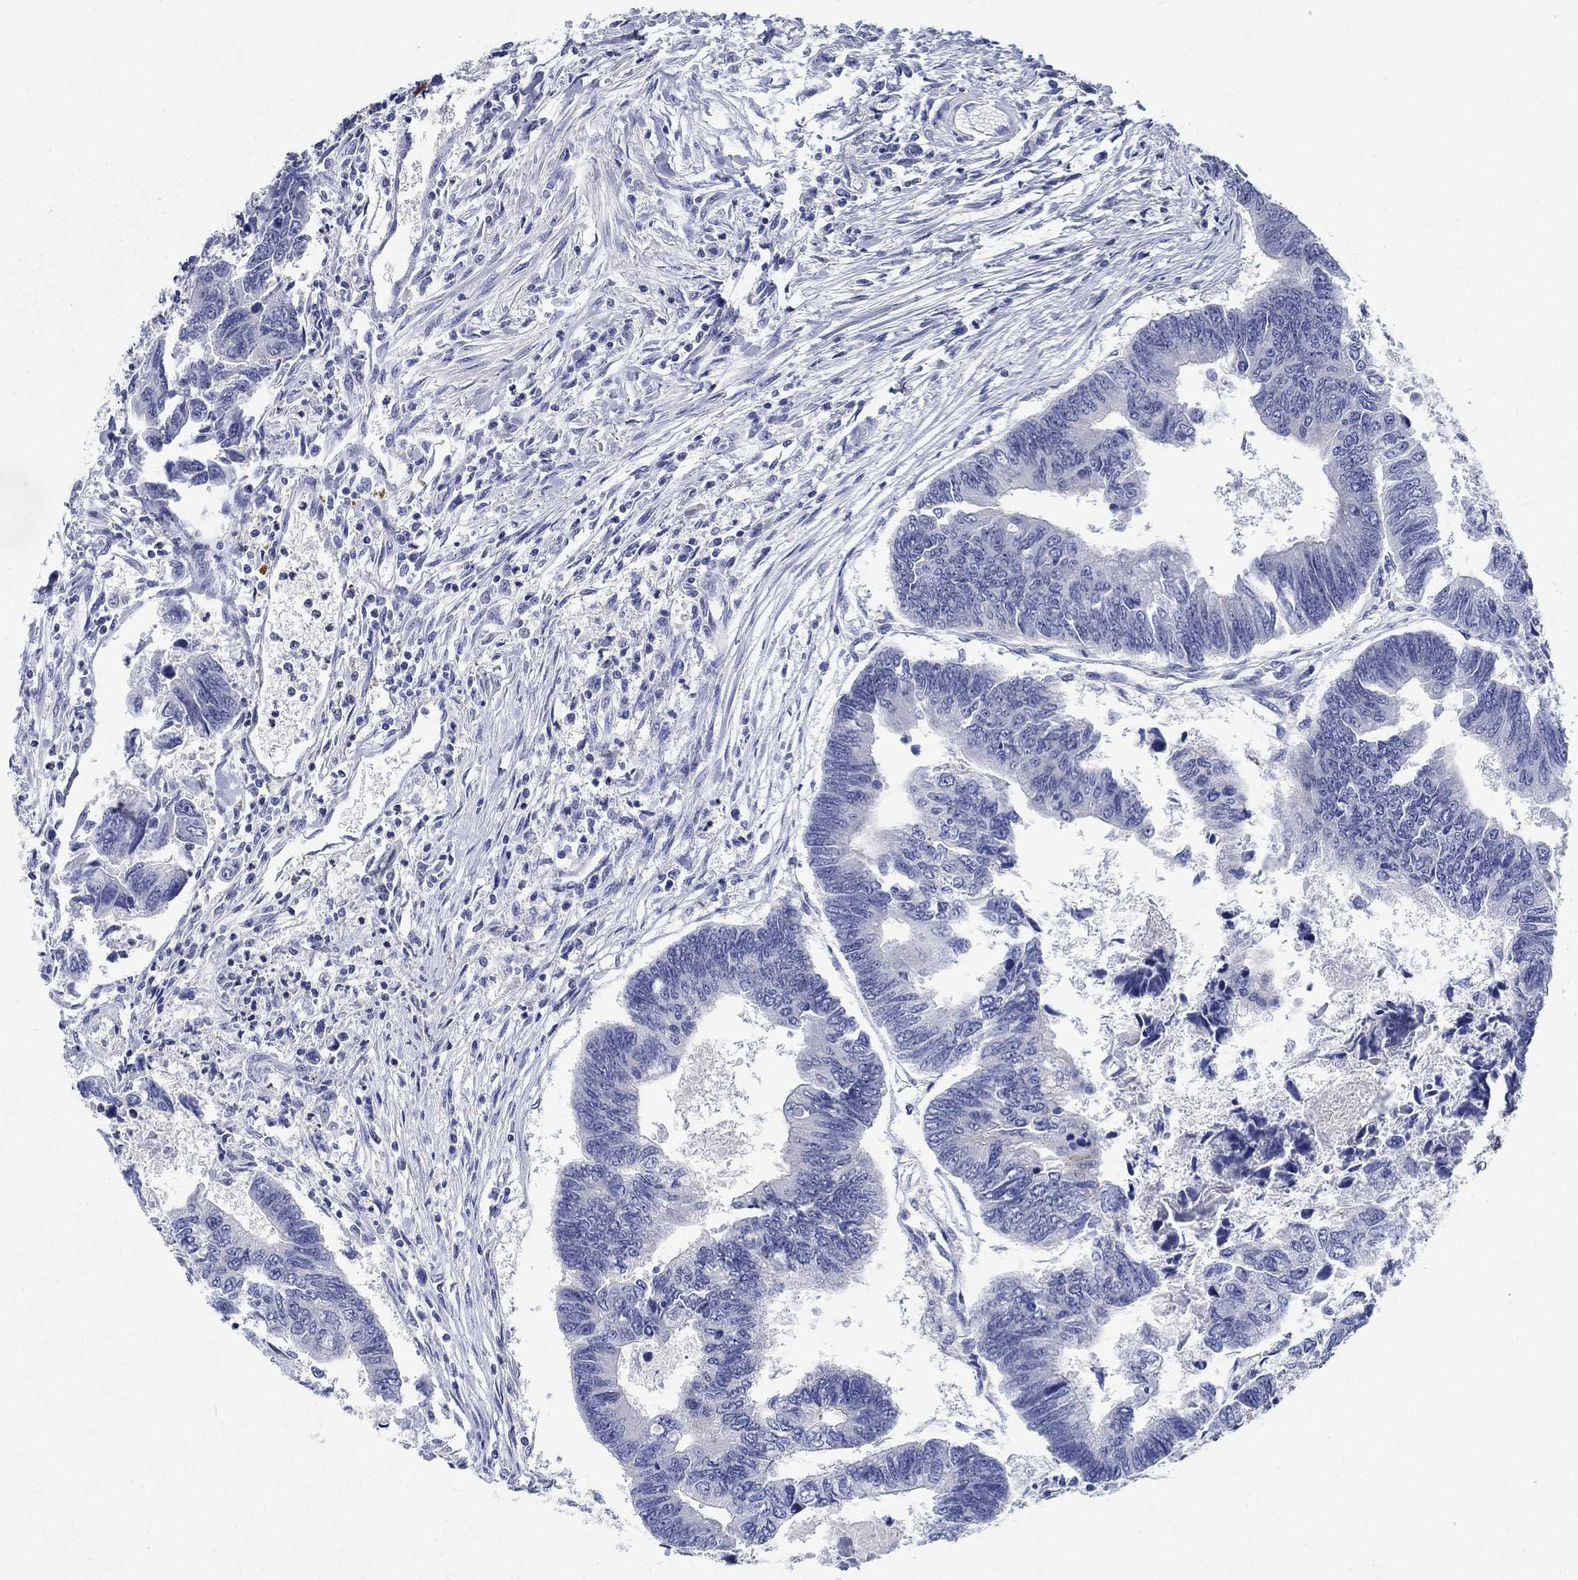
{"staining": {"intensity": "negative", "quantity": "none", "location": "none"}, "tissue": "colorectal cancer", "cell_type": "Tumor cells", "image_type": "cancer", "snomed": [{"axis": "morphology", "description": "Adenocarcinoma, NOS"}, {"axis": "topography", "description": "Colon"}], "caption": "Tumor cells are negative for brown protein staining in colorectal adenocarcinoma.", "gene": "RAP1GAP", "patient": {"sex": "female", "age": 65}}